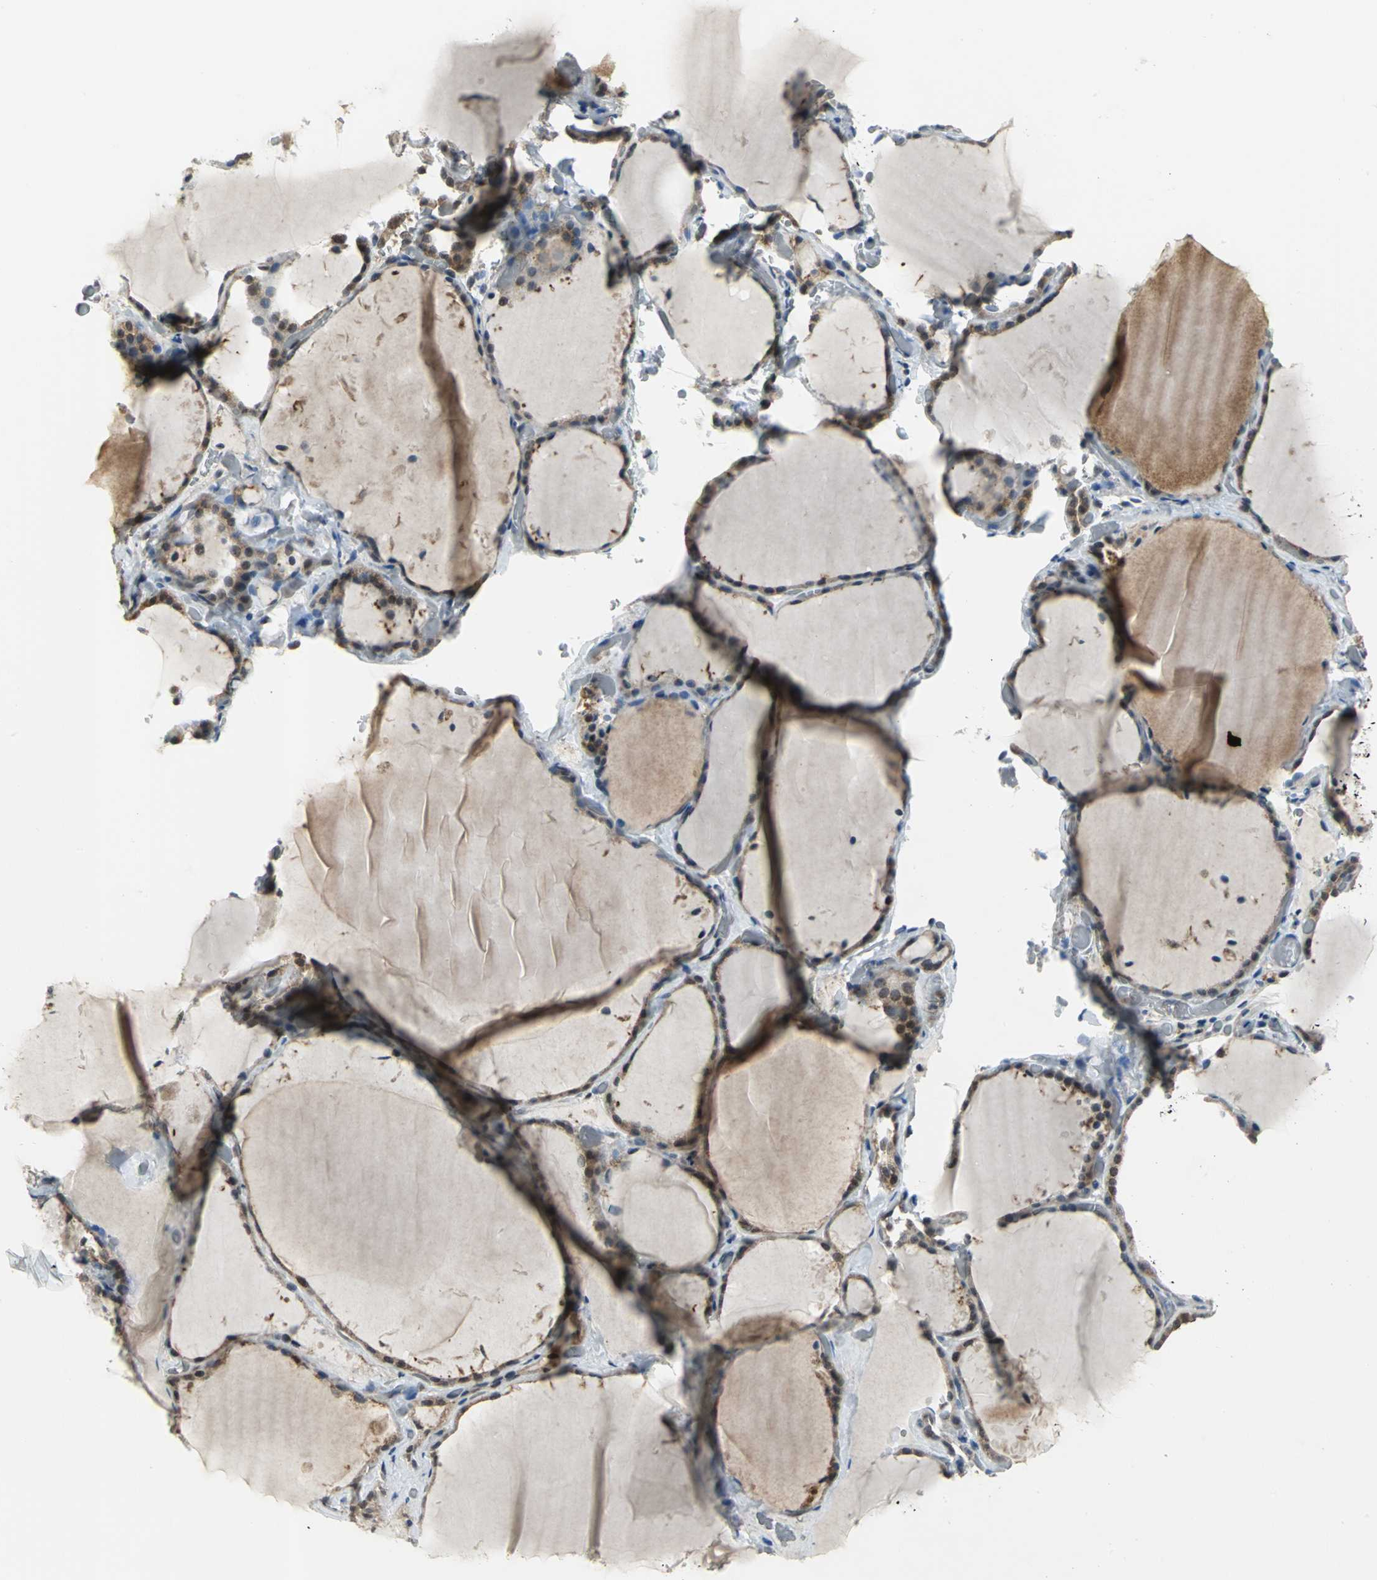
{"staining": {"intensity": "weak", "quantity": ">75%", "location": "cytoplasmic/membranous"}, "tissue": "thyroid gland", "cell_type": "Glandular cells", "image_type": "normal", "snomed": [{"axis": "morphology", "description": "Normal tissue, NOS"}, {"axis": "topography", "description": "Thyroid gland"}], "caption": "An IHC micrograph of unremarkable tissue is shown. Protein staining in brown highlights weak cytoplasmic/membranous positivity in thyroid gland within glandular cells. The staining was performed using DAB (3,3'-diaminobenzidine), with brown indicating positive protein expression. Nuclei are stained blue with hematoxylin.", "gene": "PSMA4", "patient": {"sex": "female", "age": 22}}